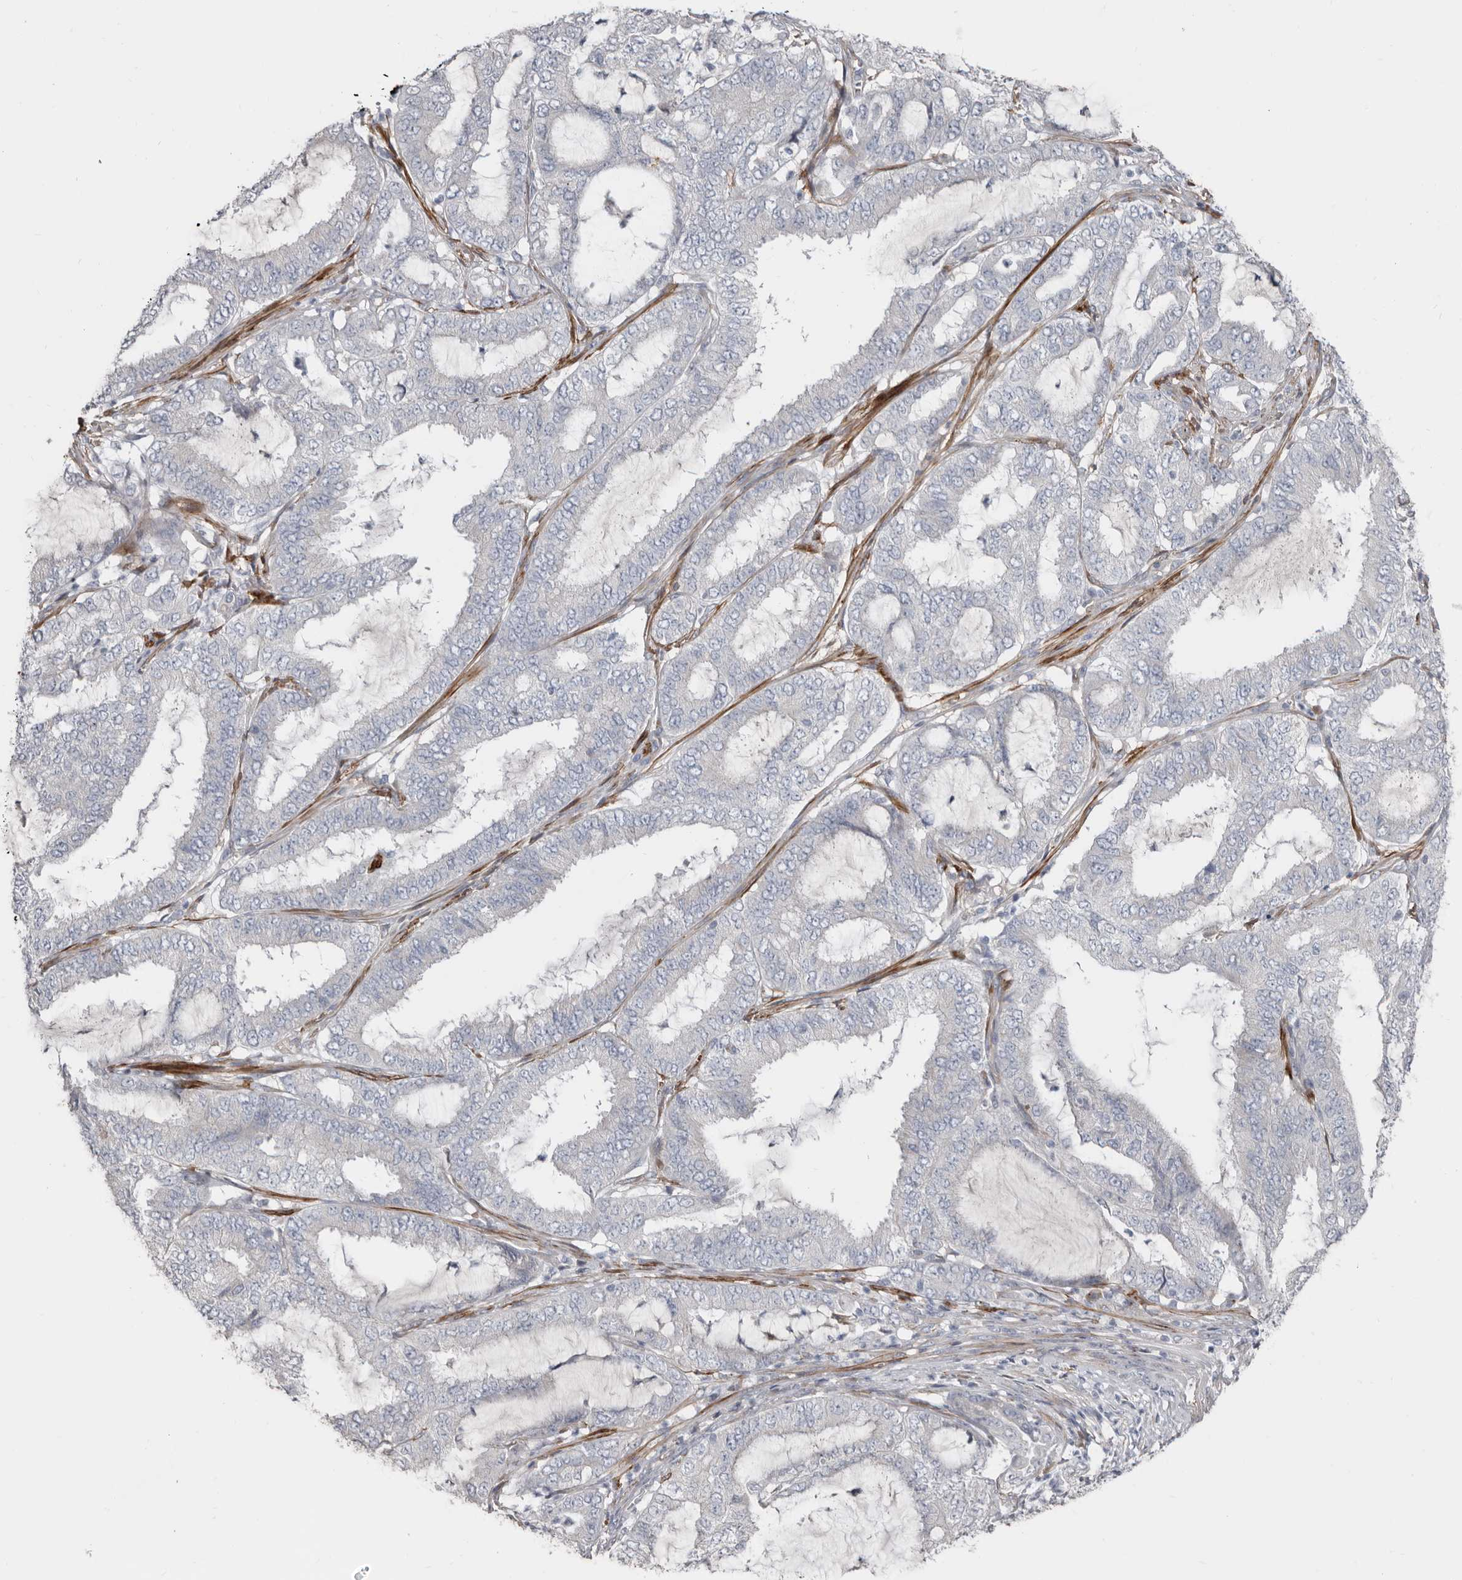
{"staining": {"intensity": "negative", "quantity": "none", "location": "none"}, "tissue": "endometrial cancer", "cell_type": "Tumor cells", "image_type": "cancer", "snomed": [{"axis": "morphology", "description": "Adenocarcinoma, NOS"}, {"axis": "topography", "description": "Endometrium"}], "caption": "This is an immunohistochemistry image of adenocarcinoma (endometrial). There is no positivity in tumor cells.", "gene": "ZNF114", "patient": {"sex": "female", "age": 51}}